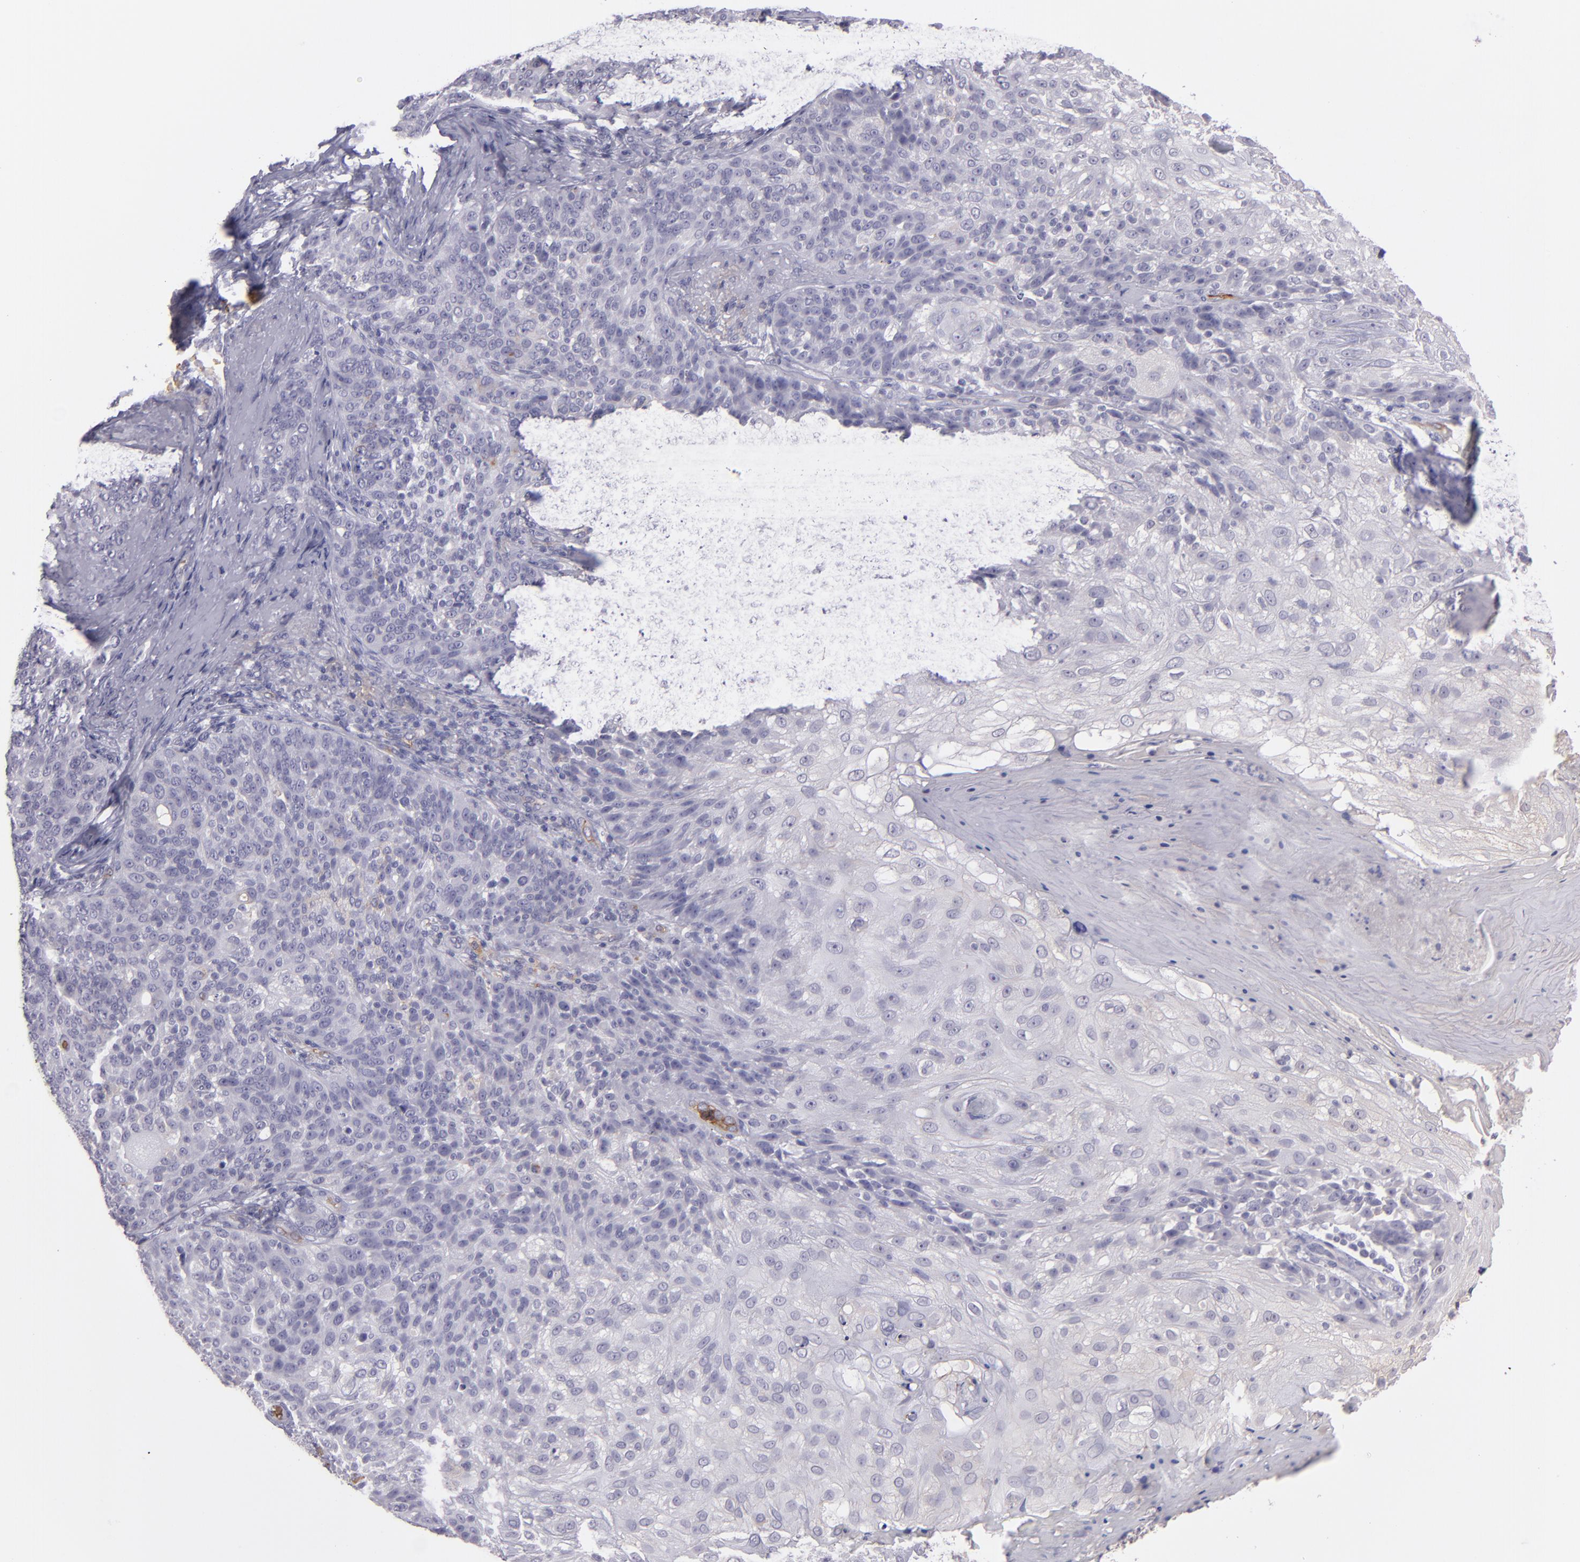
{"staining": {"intensity": "negative", "quantity": "none", "location": "none"}, "tissue": "skin cancer", "cell_type": "Tumor cells", "image_type": "cancer", "snomed": [{"axis": "morphology", "description": "Normal tissue, NOS"}, {"axis": "morphology", "description": "Squamous cell carcinoma, NOS"}, {"axis": "topography", "description": "Skin"}], "caption": "A photomicrograph of human skin squamous cell carcinoma is negative for staining in tumor cells. The staining is performed using DAB brown chromogen with nuclei counter-stained in using hematoxylin.", "gene": "ACE", "patient": {"sex": "female", "age": 83}}